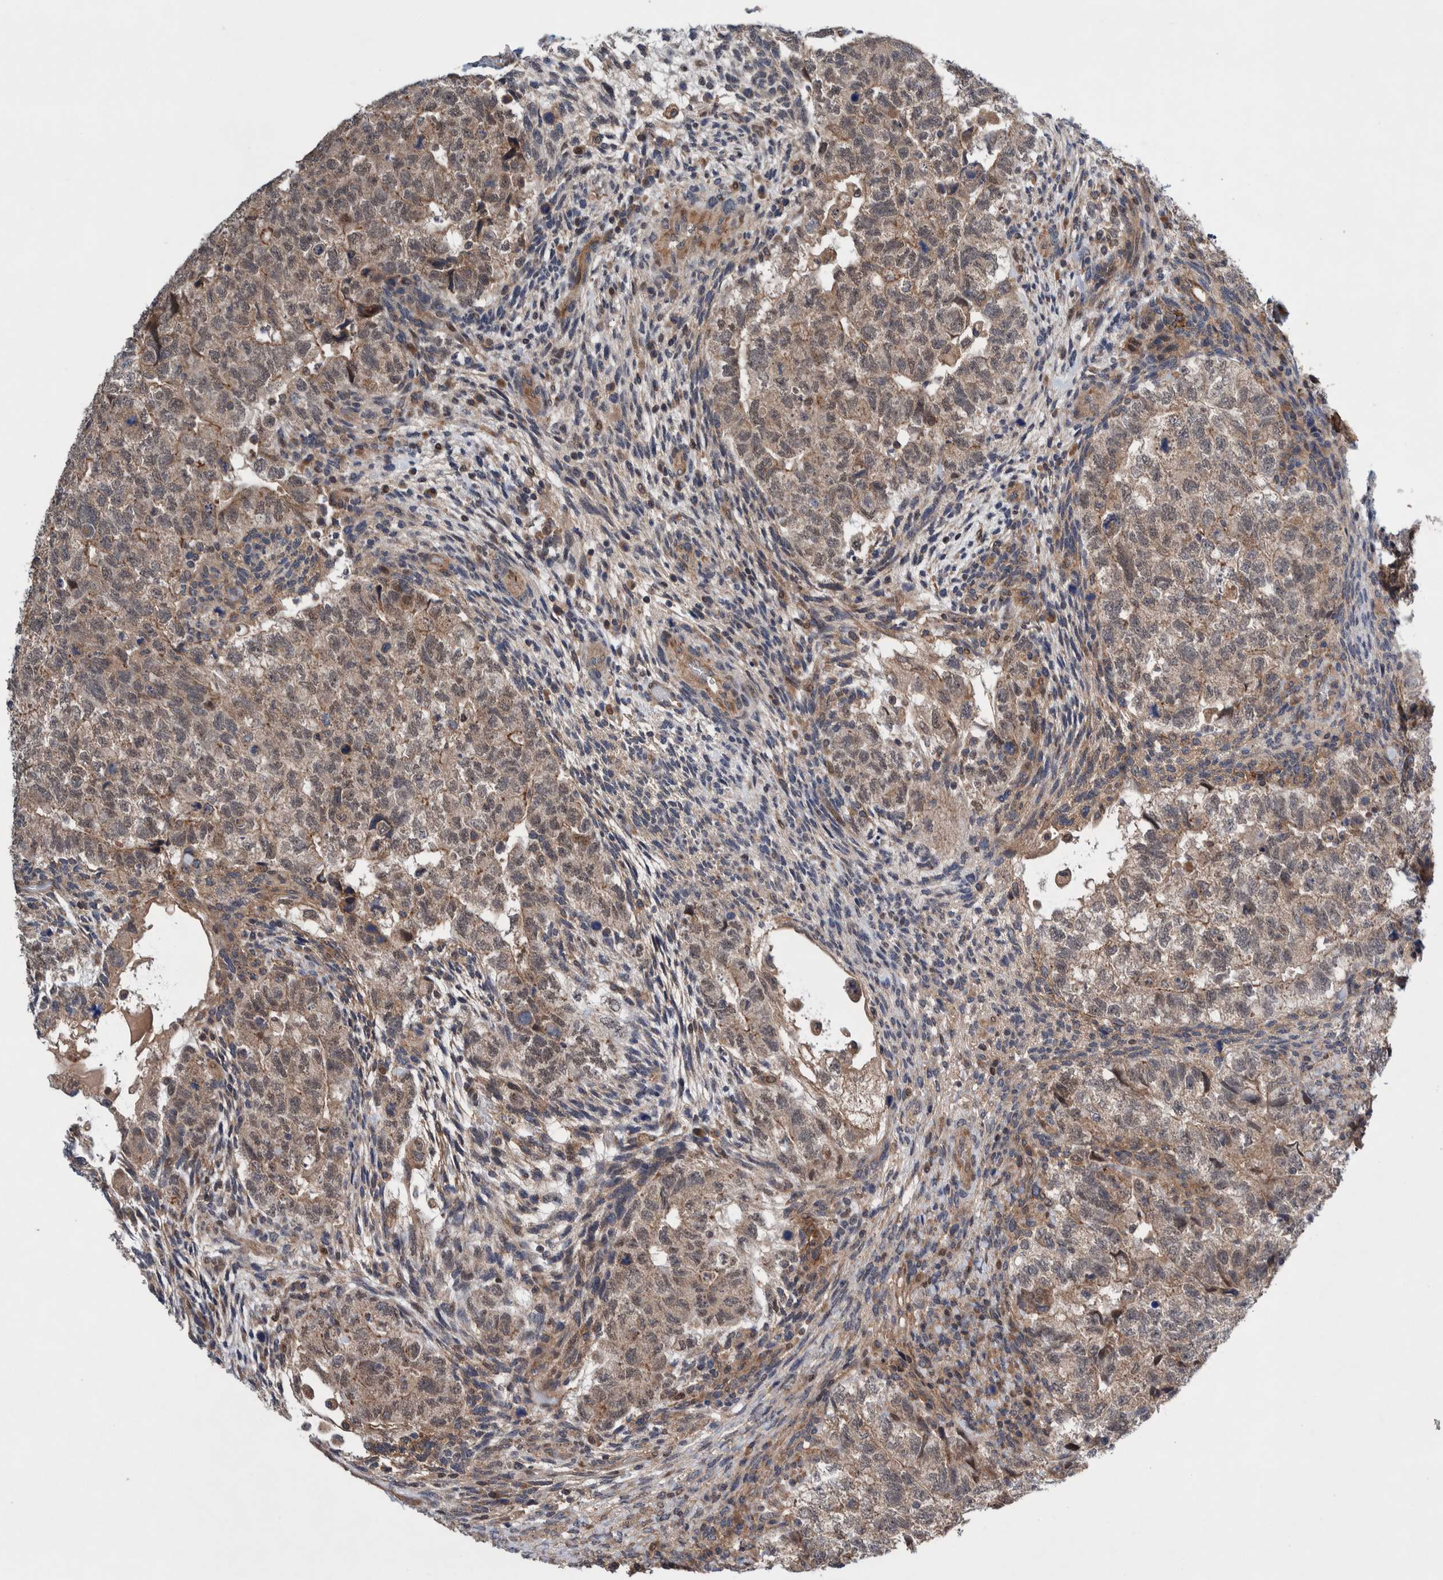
{"staining": {"intensity": "weak", "quantity": ">75%", "location": "cytoplasmic/membranous"}, "tissue": "testis cancer", "cell_type": "Tumor cells", "image_type": "cancer", "snomed": [{"axis": "morphology", "description": "Carcinoma, Embryonal, NOS"}, {"axis": "topography", "description": "Testis"}], "caption": "Tumor cells show weak cytoplasmic/membranous positivity in approximately >75% of cells in testis cancer.", "gene": "PIK3R6", "patient": {"sex": "male", "age": 36}}